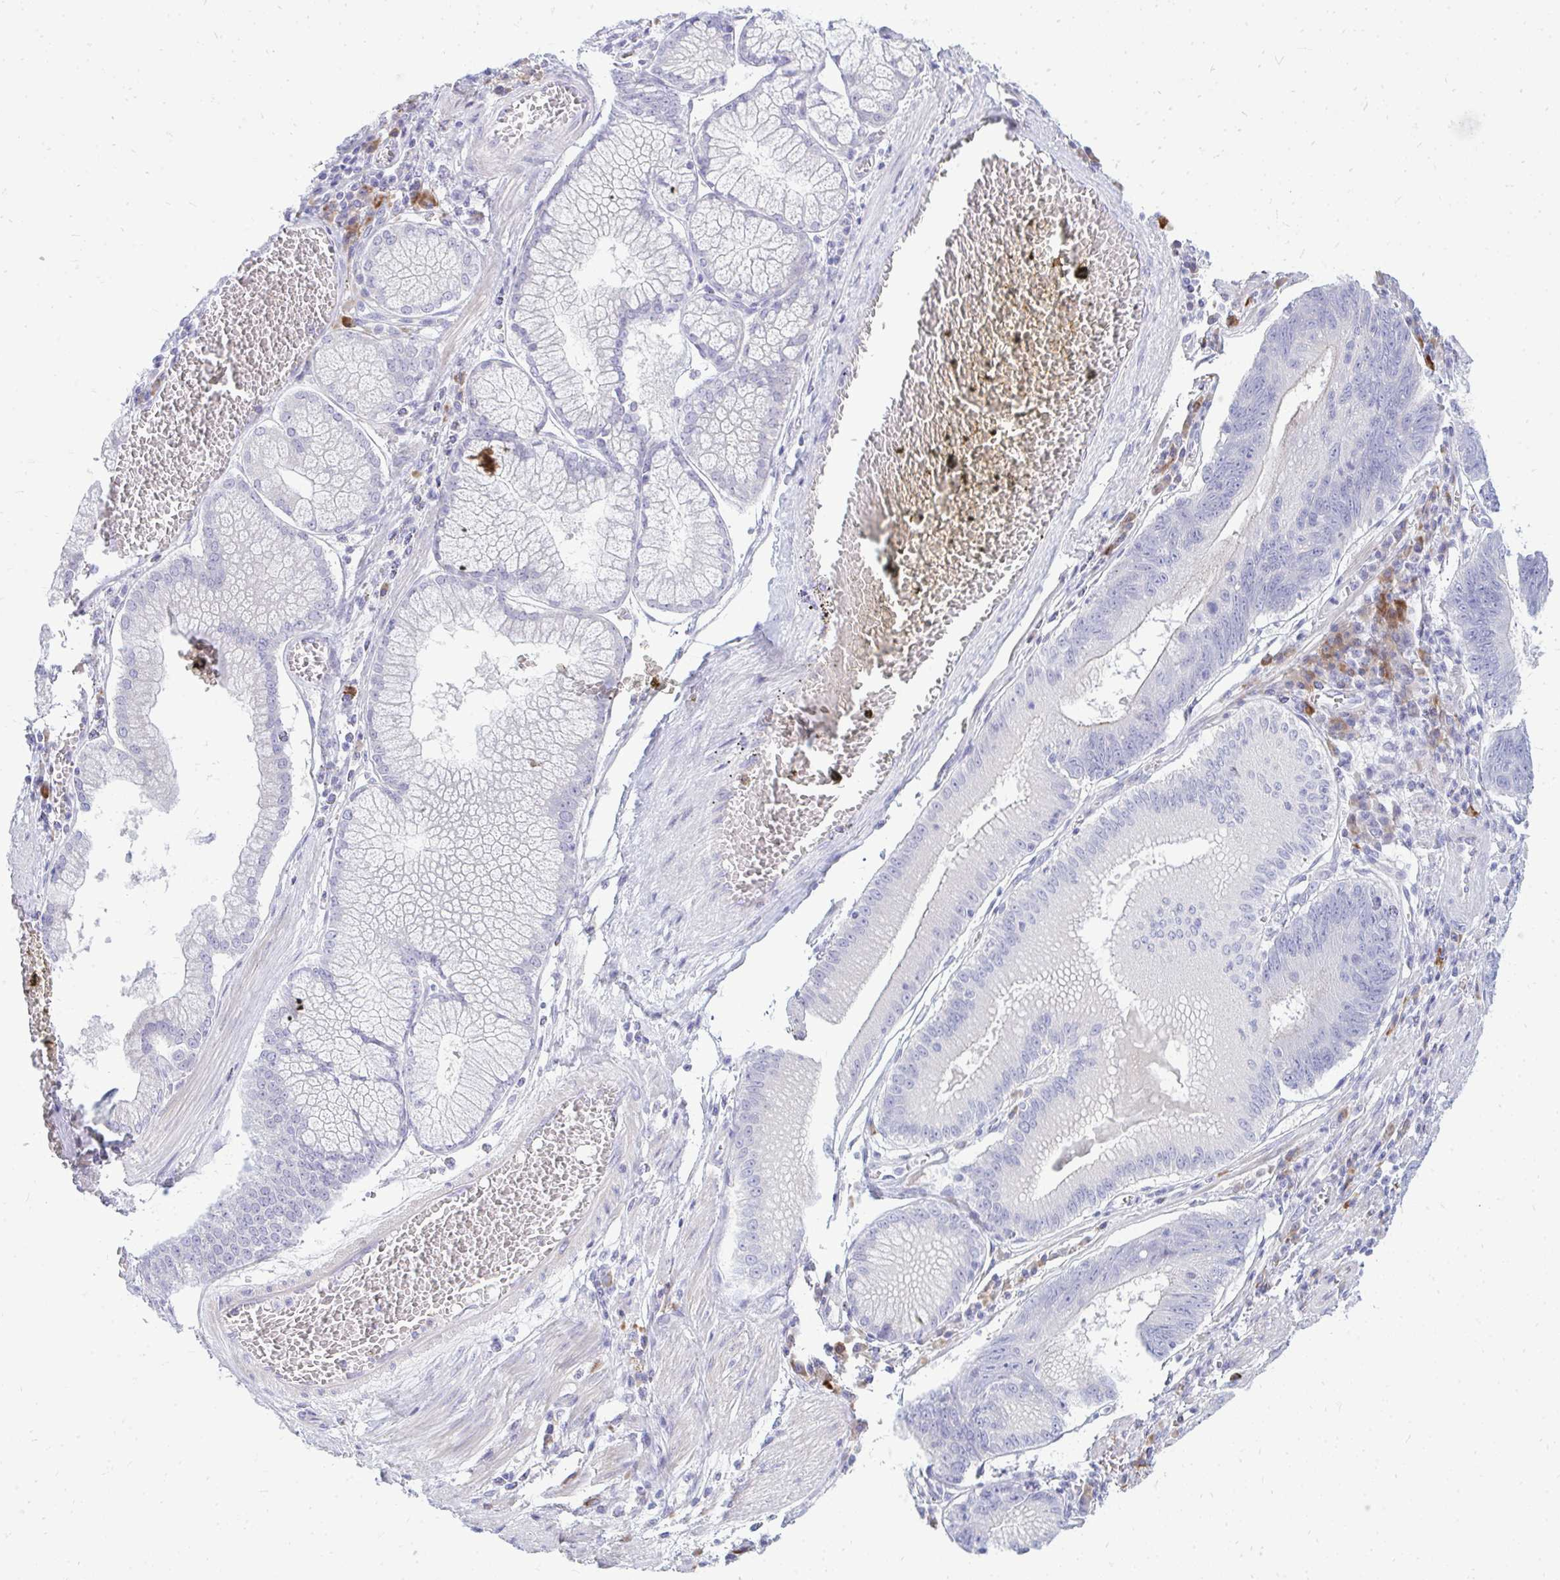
{"staining": {"intensity": "negative", "quantity": "none", "location": "none"}, "tissue": "stomach cancer", "cell_type": "Tumor cells", "image_type": "cancer", "snomed": [{"axis": "morphology", "description": "Adenocarcinoma, NOS"}, {"axis": "topography", "description": "Stomach"}], "caption": "Stomach adenocarcinoma stained for a protein using IHC demonstrates no staining tumor cells.", "gene": "TSPEAR", "patient": {"sex": "male", "age": 59}}